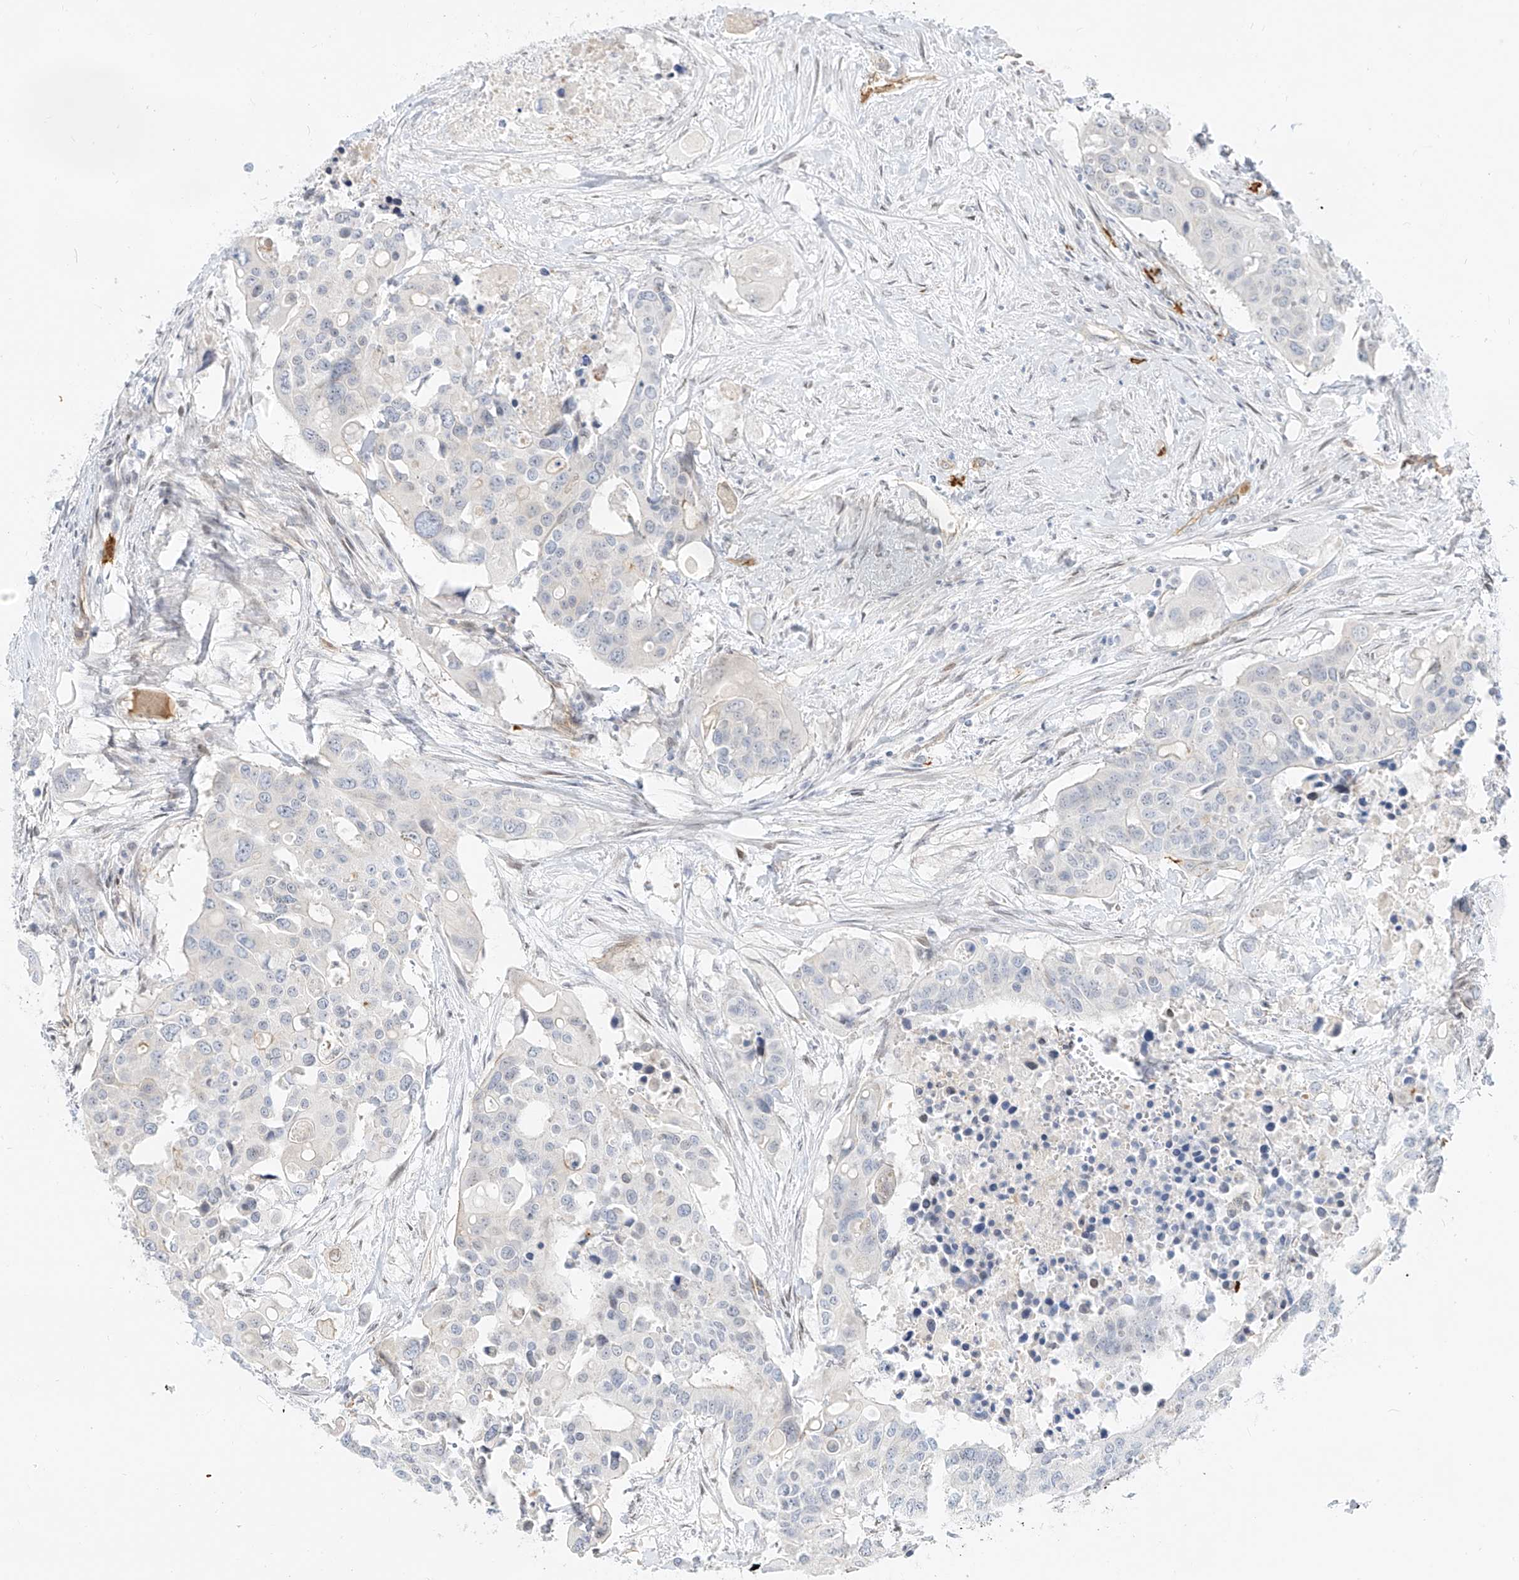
{"staining": {"intensity": "negative", "quantity": "none", "location": "none"}, "tissue": "colorectal cancer", "cell_type": "Tumor cells", "image_type": "cancer", "snomed": [{"axis": "morphology", "description": "Adenocarcinoma, NOS"}, {"axis": "topography", "description": "Colon"}], "caption": "Colorectal cancer (adenocarcinoma) stained for a protein using IHC shows no expression tumor cells.", "gene": "NHSL1", "patient": {"sex": "male", "age": 77}}